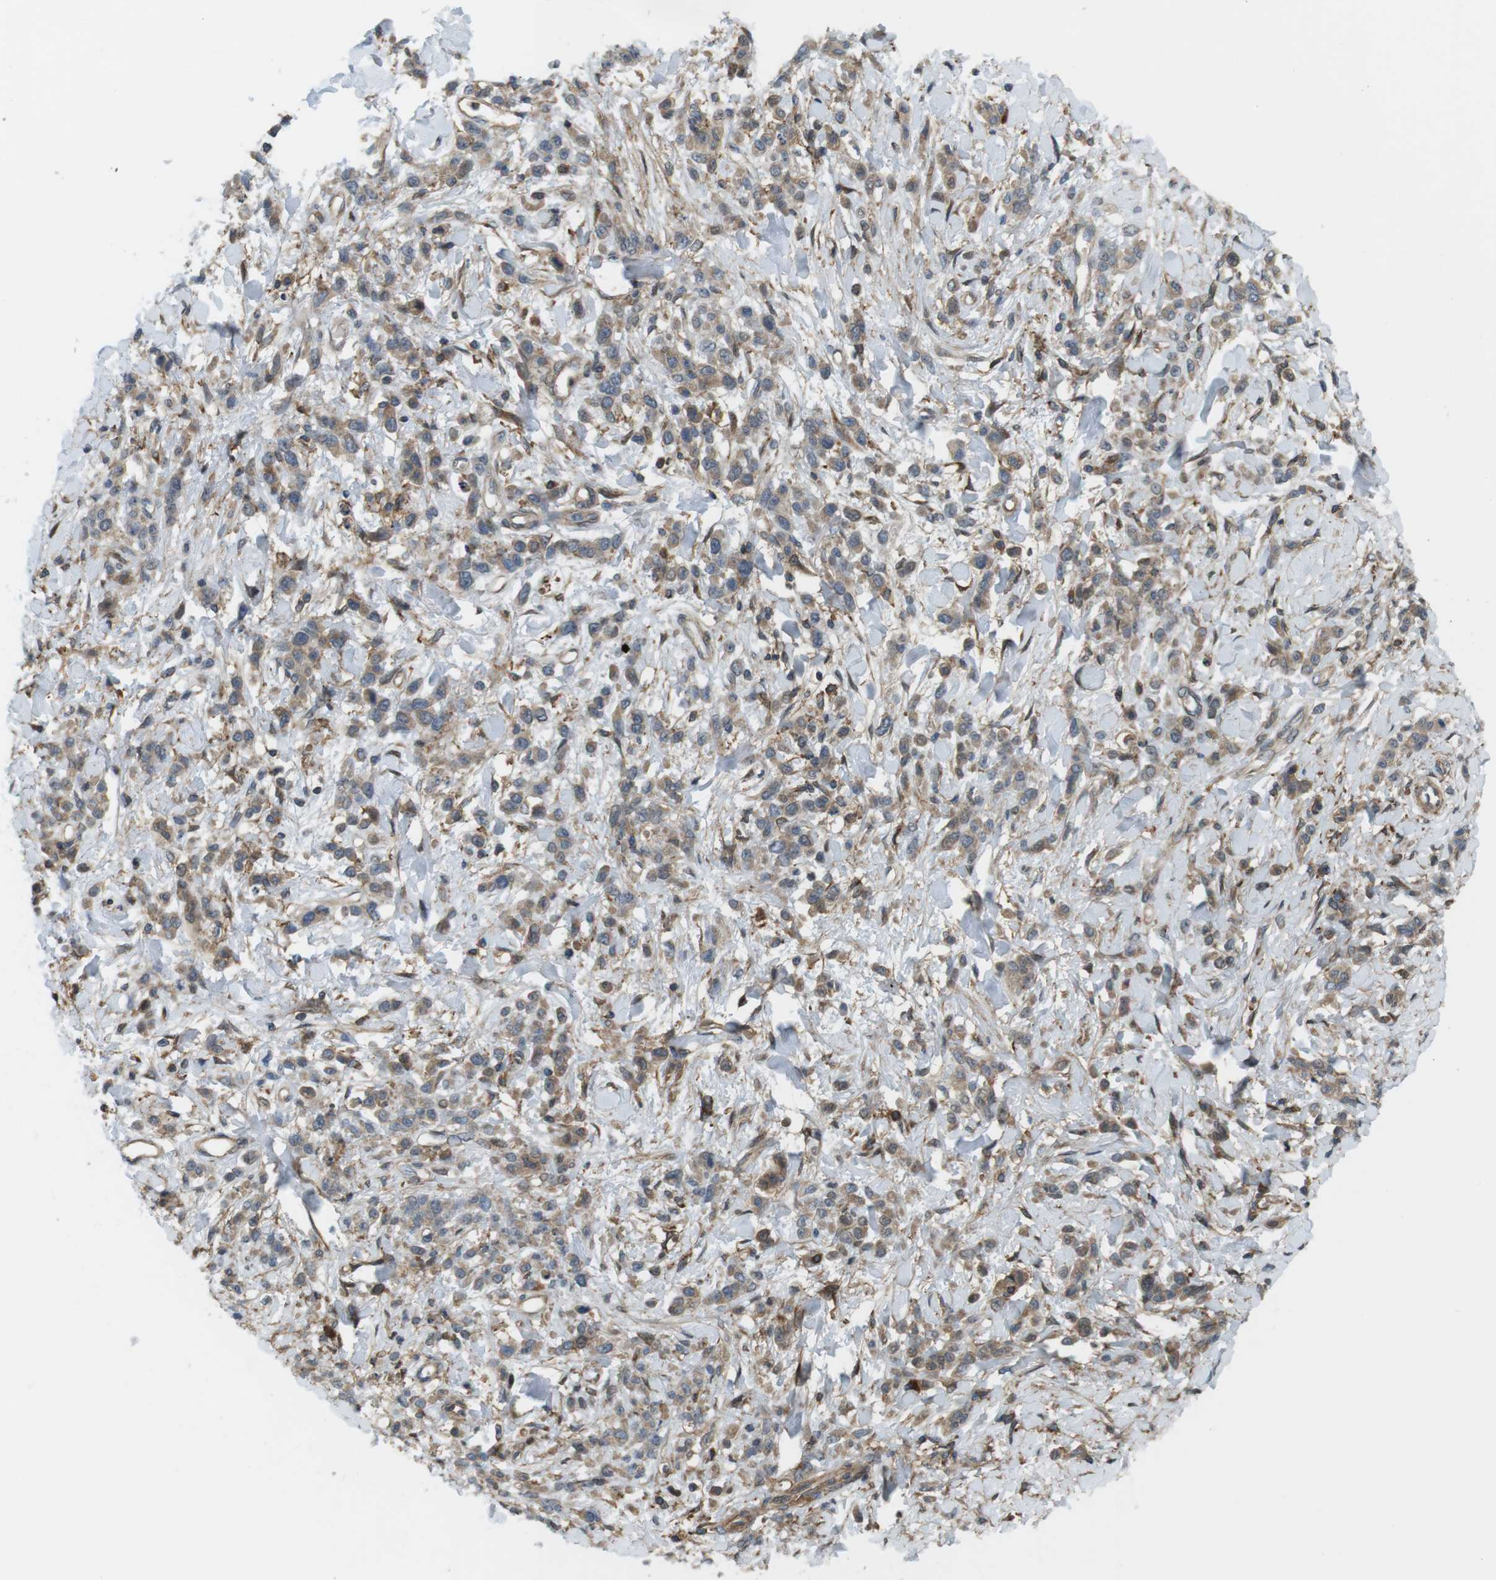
{"staining": {"intensity": "weak", "quantity": ">75%", "location": "cytoplasmic/membranous"}, "tissue": "stomach cancer", "cell_type": "Tumor cells", "image_type": "cancer", "snomed": [{"axis": "morphology", "description": "Normal tissue, NOS"}, {"axis": "morphology", "description": "Adenocarcinoma, NOS"}, {"axis": "topography", "description": "Stomach"}], "caption": "A brown stain highlights weak cytoplasmic/membranous positivity of a protein in human stomach cancer (adenocarcinoma) tumor cells.", "gene": "DDAH2", "patient": {"sex": "male", "age": 82}}